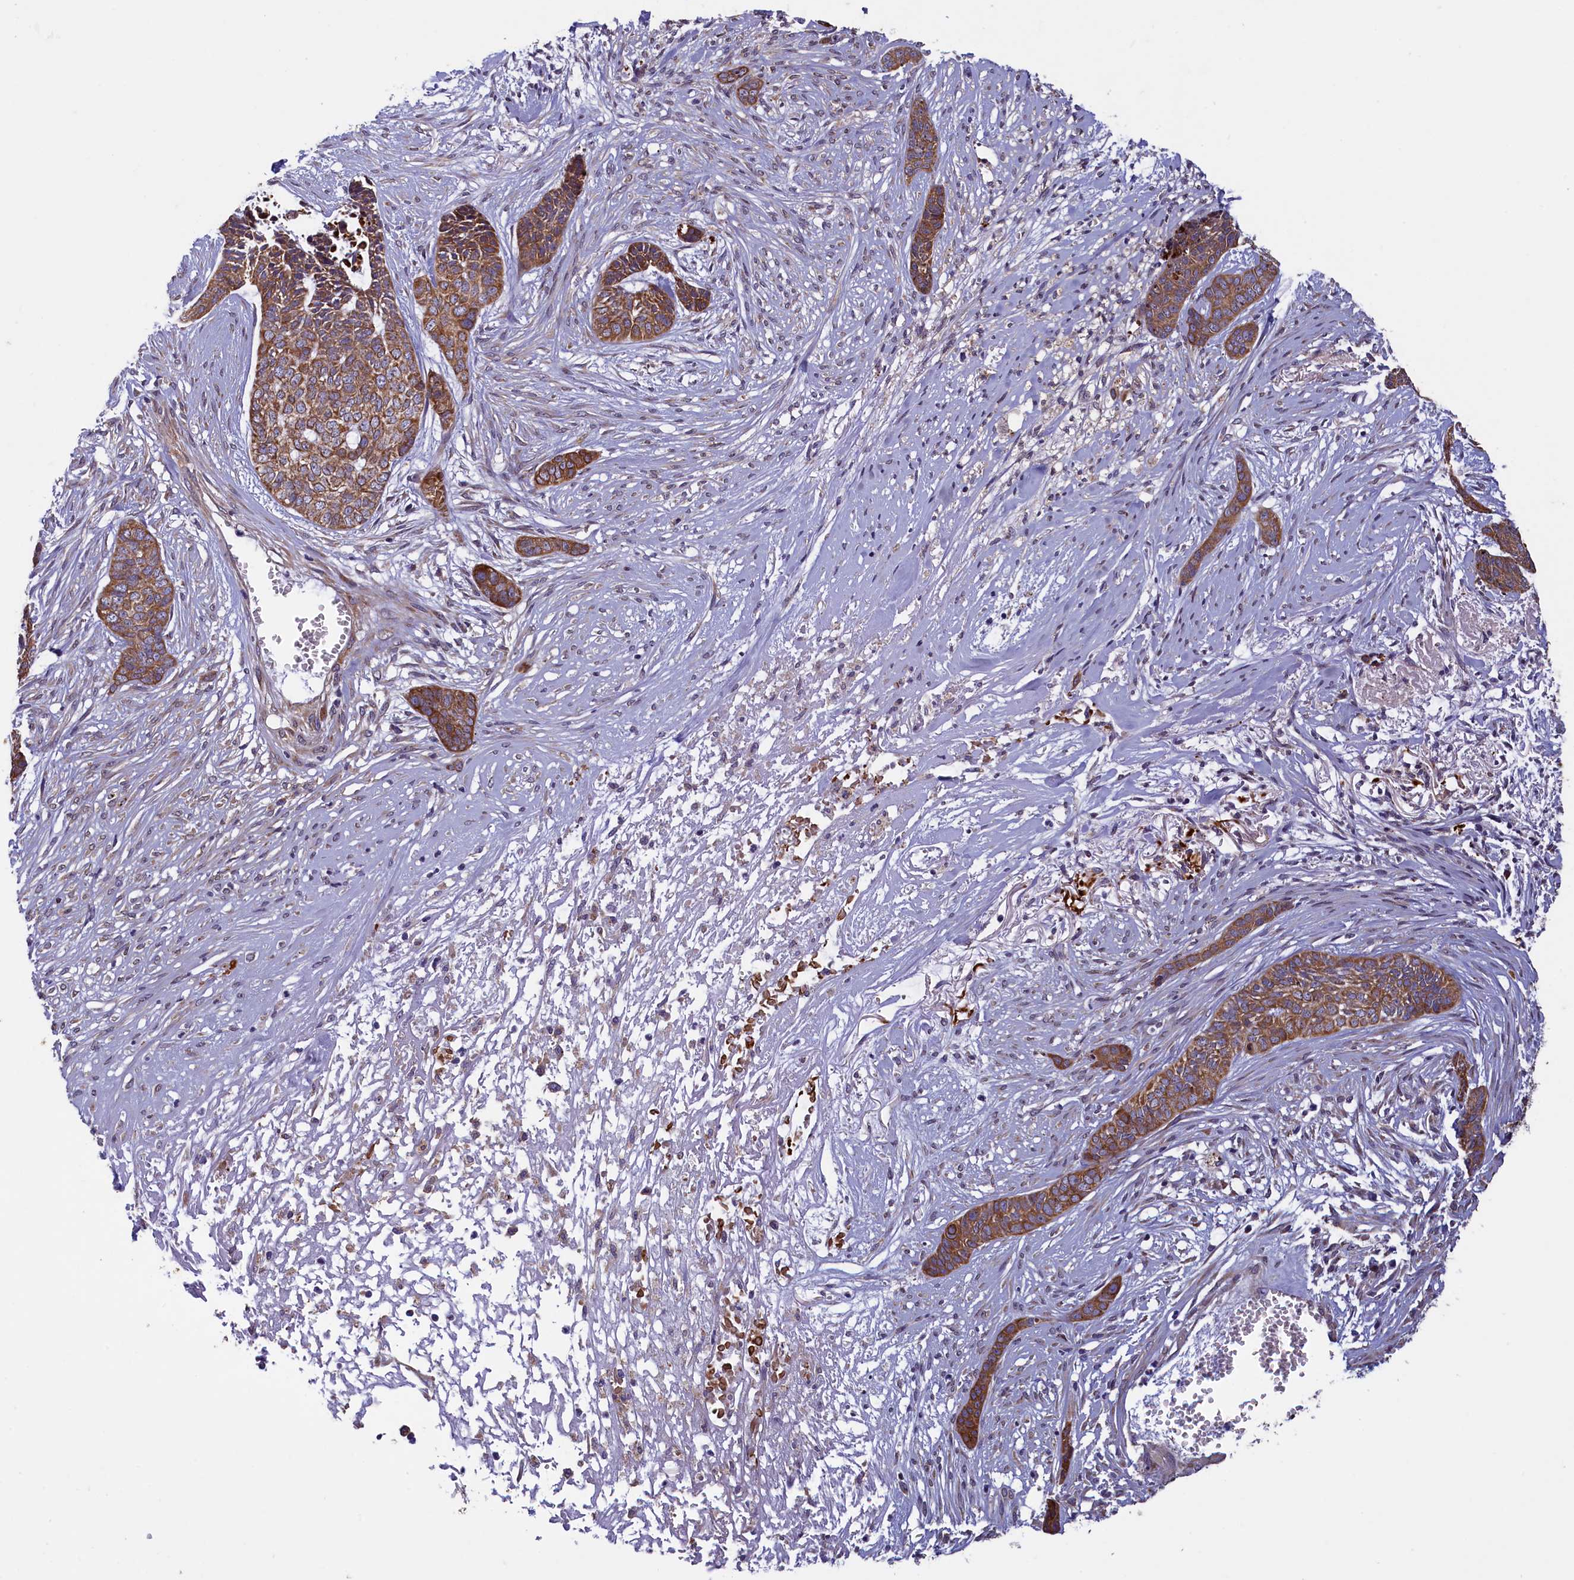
{"staining": {"intensity": "moderate", "quantity": ">75%", "location": "cytoplasmic/membranous"}, "tissue": "skin cancer", "cell_type": "Tumor cells", "image_type": "cancer", "snomed": [{"axis": "morphology", "description": "Basal cell carcinoma"}, {"axis": "topography", "description": "Skin"}], "caption": "Skin basal cell carcinoma stained with a protein marker reveals moderate staining in tumor cells.", "gene": "ACAD8", "patient": {"sex": "female", "age": 64}}